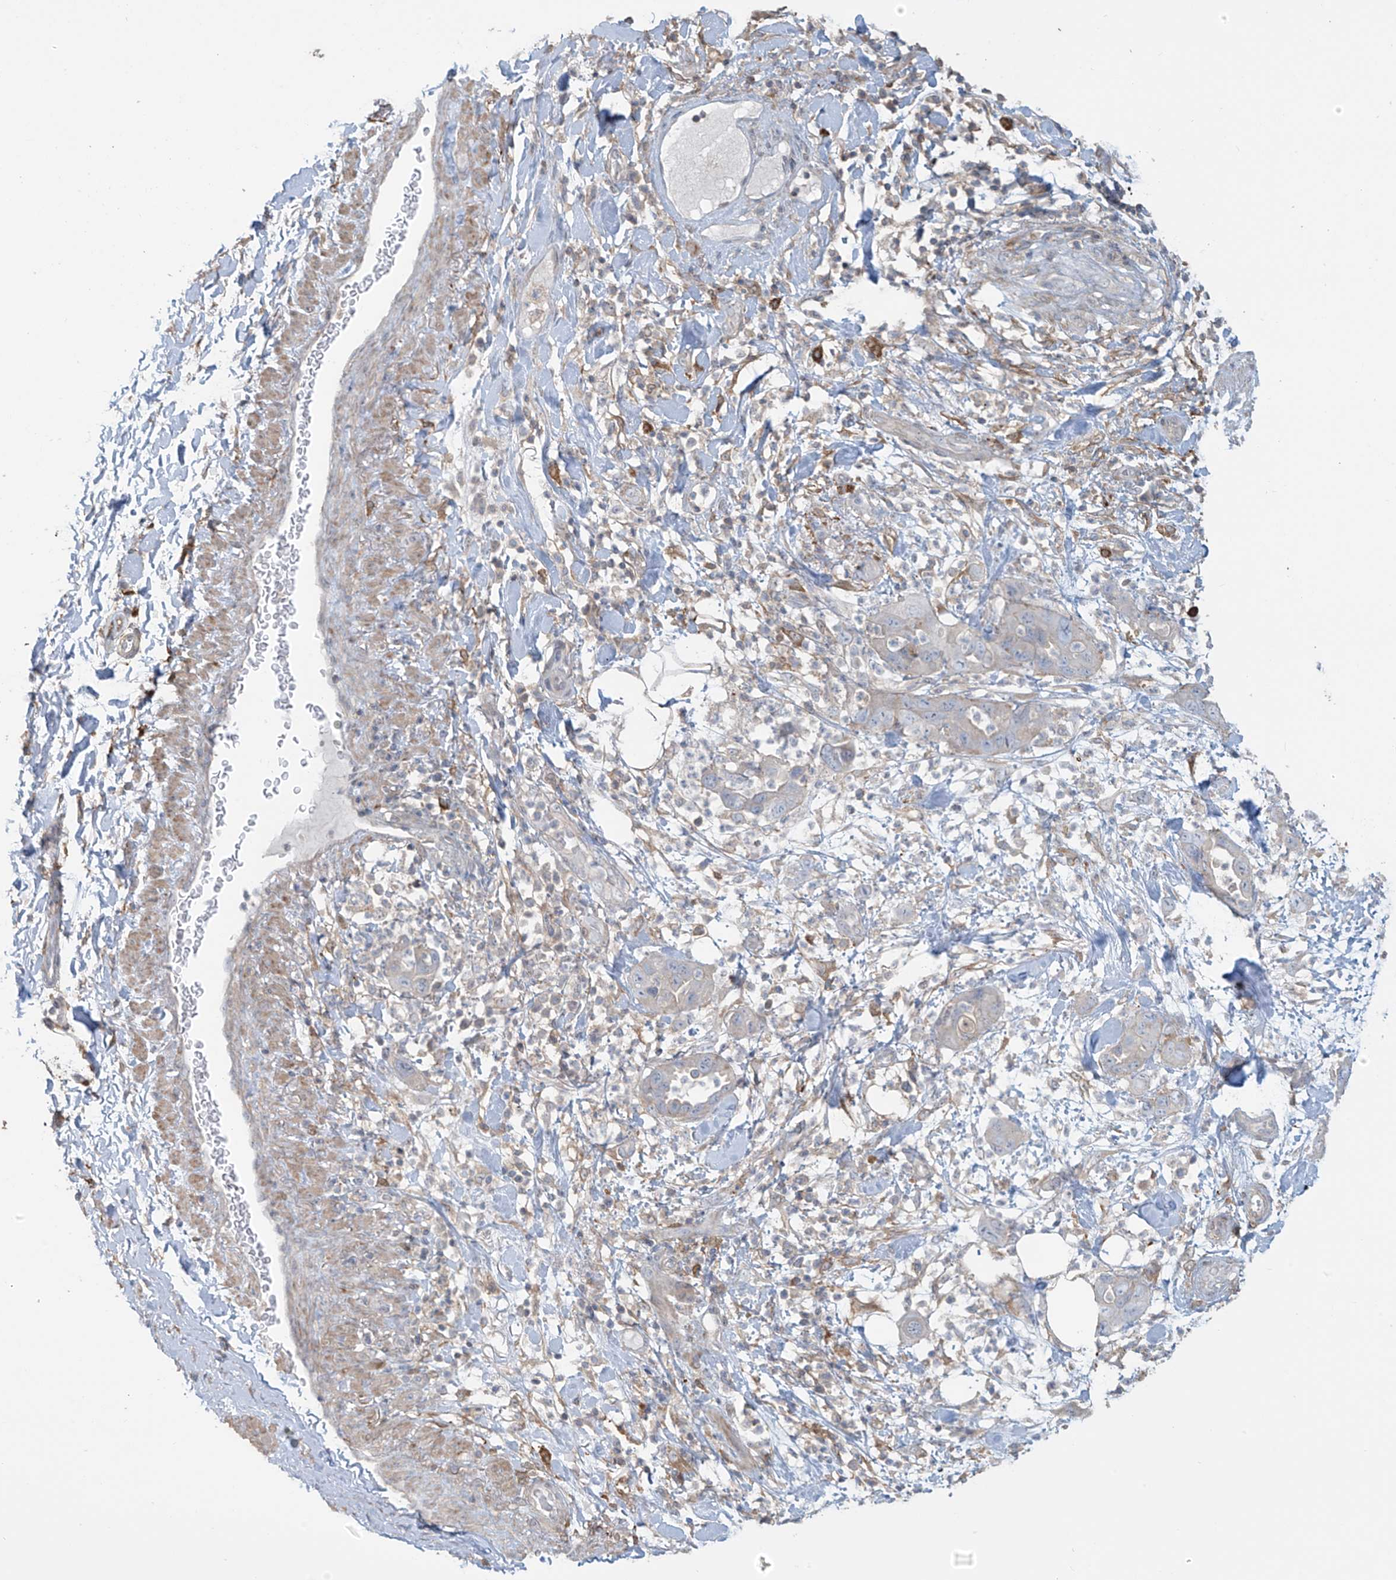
{"staining": {"intensity": "negative", "quantity": "none", "location": "none"}, "tissue": "pancreatic cancer", "cell_type": "Tumor cells", "image_type": "cancer", "snomed": [{"axis": "morphology", "description": "Adenocarcinoma, NOS"}, {"axis": "topography", "description": "Pancreas"}], "caption": "High magnification brightfield microscopy of pancreatic adenocarcinoma stained with DAB (3,3'-diaminobenzidine) (brown) and counterstained with hematoxylin (blue): tumor cells show no significant positivity.", "gene": "TAGAP", "patient": {"sex": "female", "age": 71}}